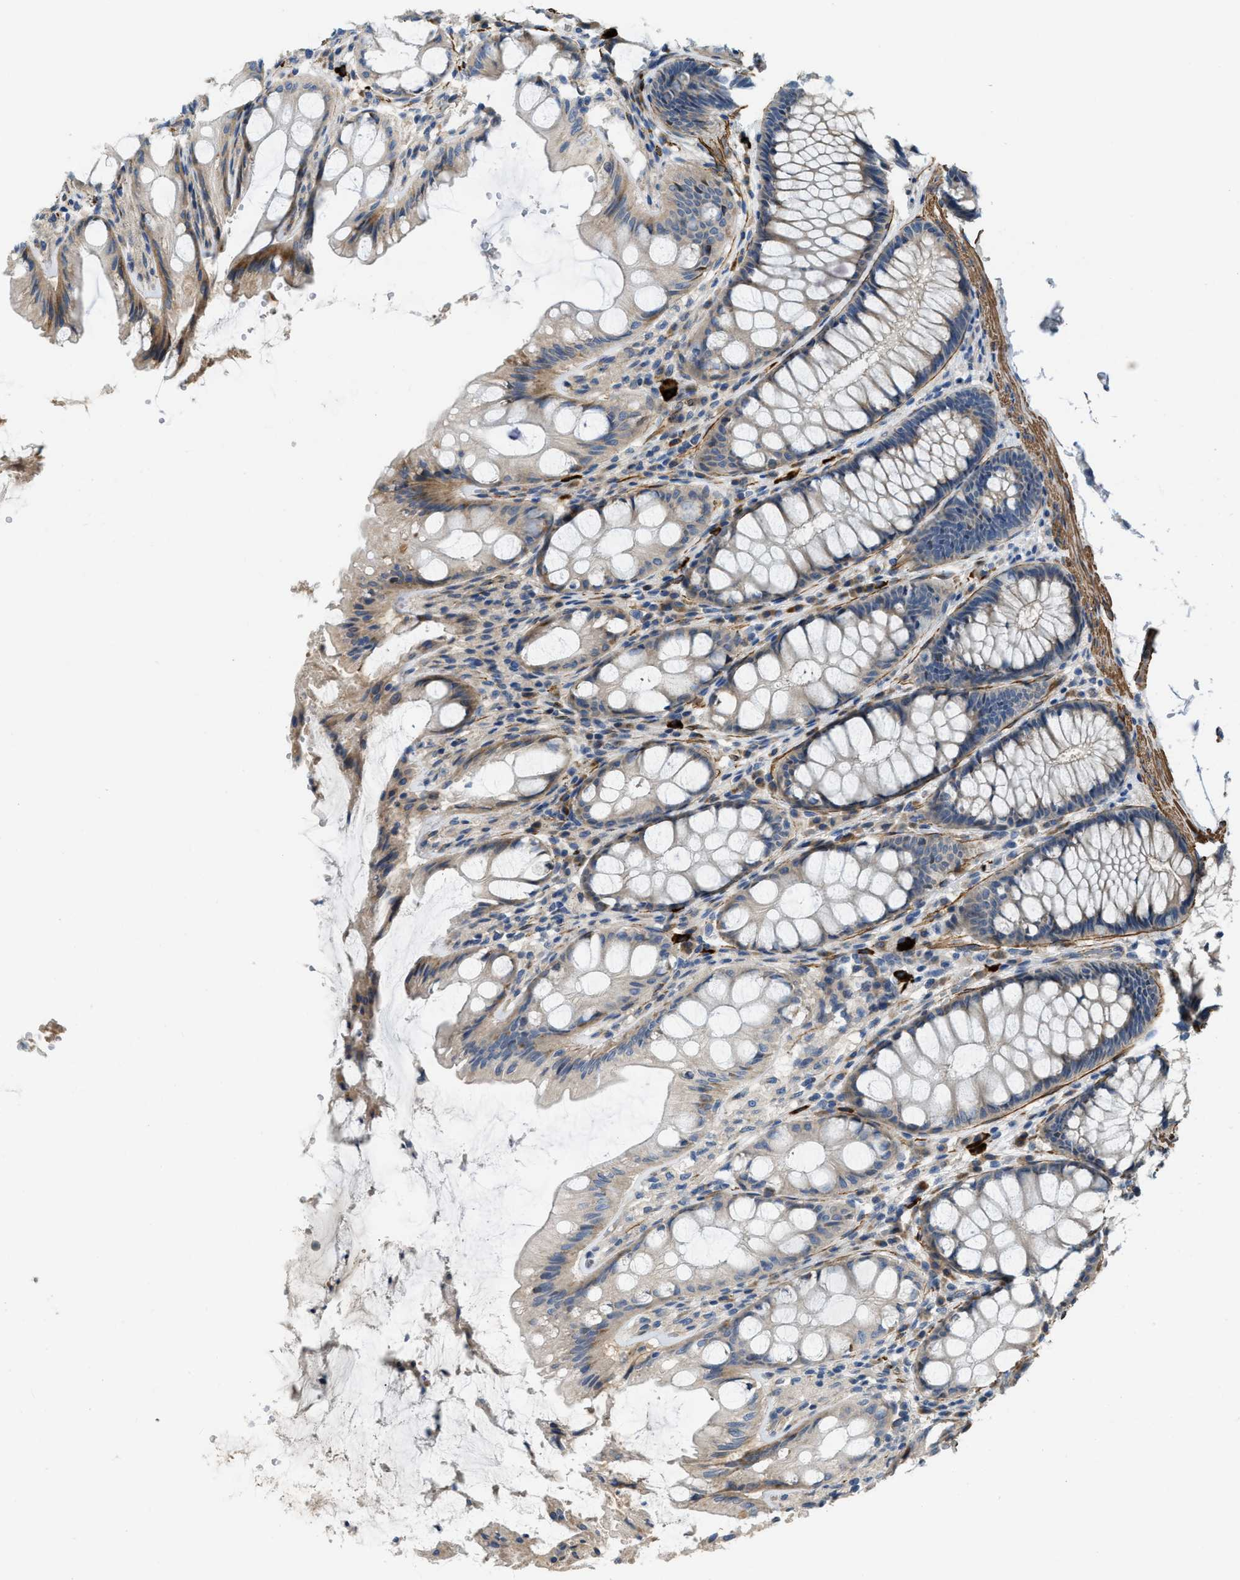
{"staining": {"intensity": "strong", "quantity": ">75%", "location": "cytoplasmic/membranous"}, "tissue": "colon", "cell_type": "Endothelial cells", "image_type": "normal", "snomed": [{"axis": "morphology", "description": "Normal tissue, NOS"}, {"axis": "topography", "description": "Colon"}], "caption": "Immunohistochemical staining of unremarkable human colon shows strong cytoplasmic/membranous protein staining in approximately >75% of endothelial cells. (IHC, brightfield microscopy, high magnification).", "gene": "BMPR1A", "patient": {"sex": "male", "age": 47}}